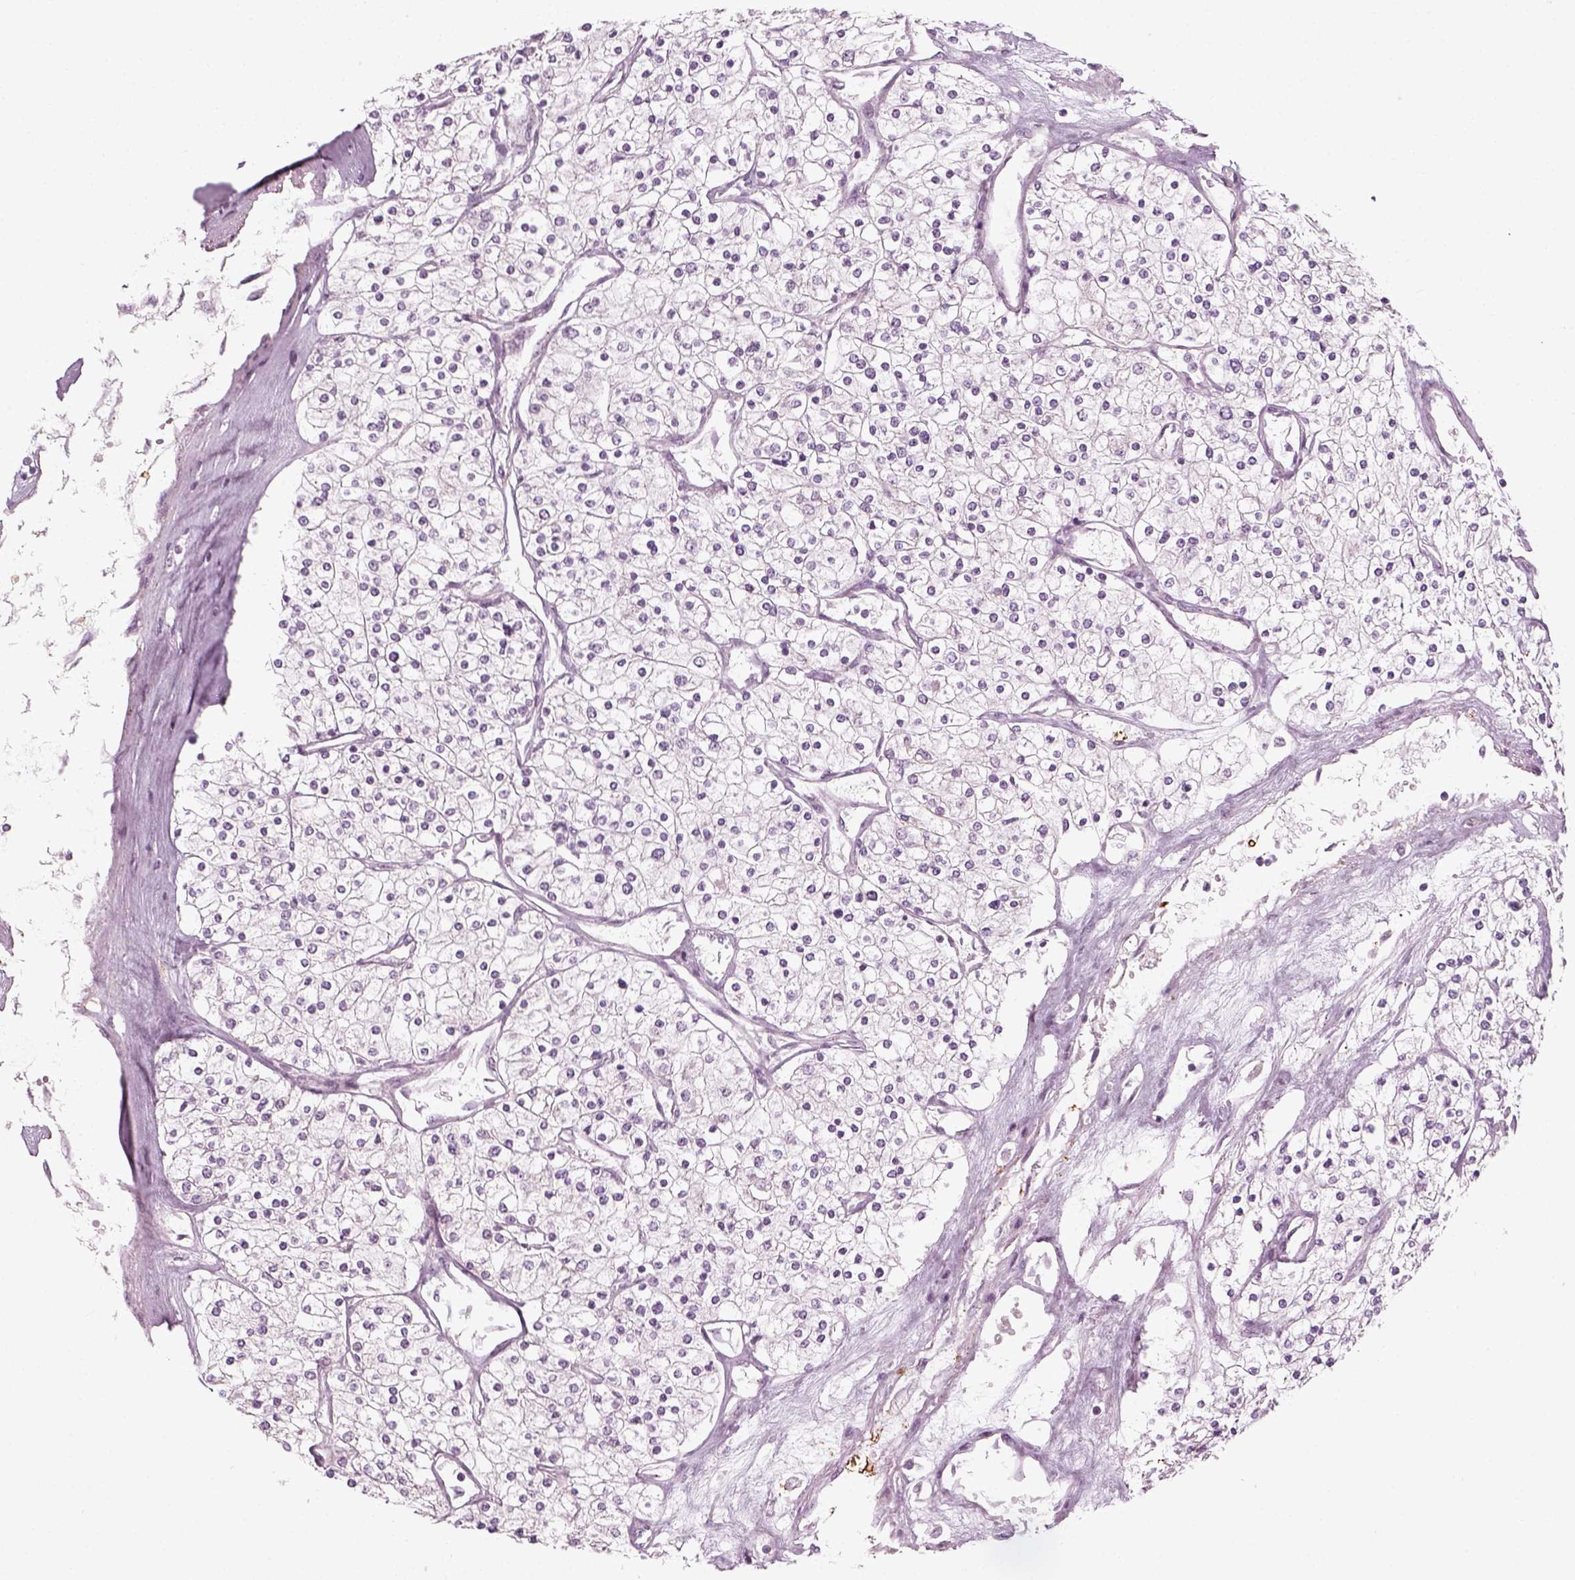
{"staining": {"intensity": "negative", "quantity": "none", "location": "none"}, "tissue": "renal cancer", "cell_type": "Tumor cells", "image_type": "cancer", "snomed": [{"axis": "morphology", "description": "Adenocarcinoma, NOS"}, {"axis": "topography", "description": "Kidney"}], "caption": "Micrograph shows no protein staining in tumor cells of renal cancer tissue. (Stains: DAB (3,3'-diaminobenzidine) immunohistochemistry with hematoxylin counter stain, Microscopy: brightfield microscopy at high magnification).", "gene": "MLIP", "patient": {"sex": "male", "age": 80}}